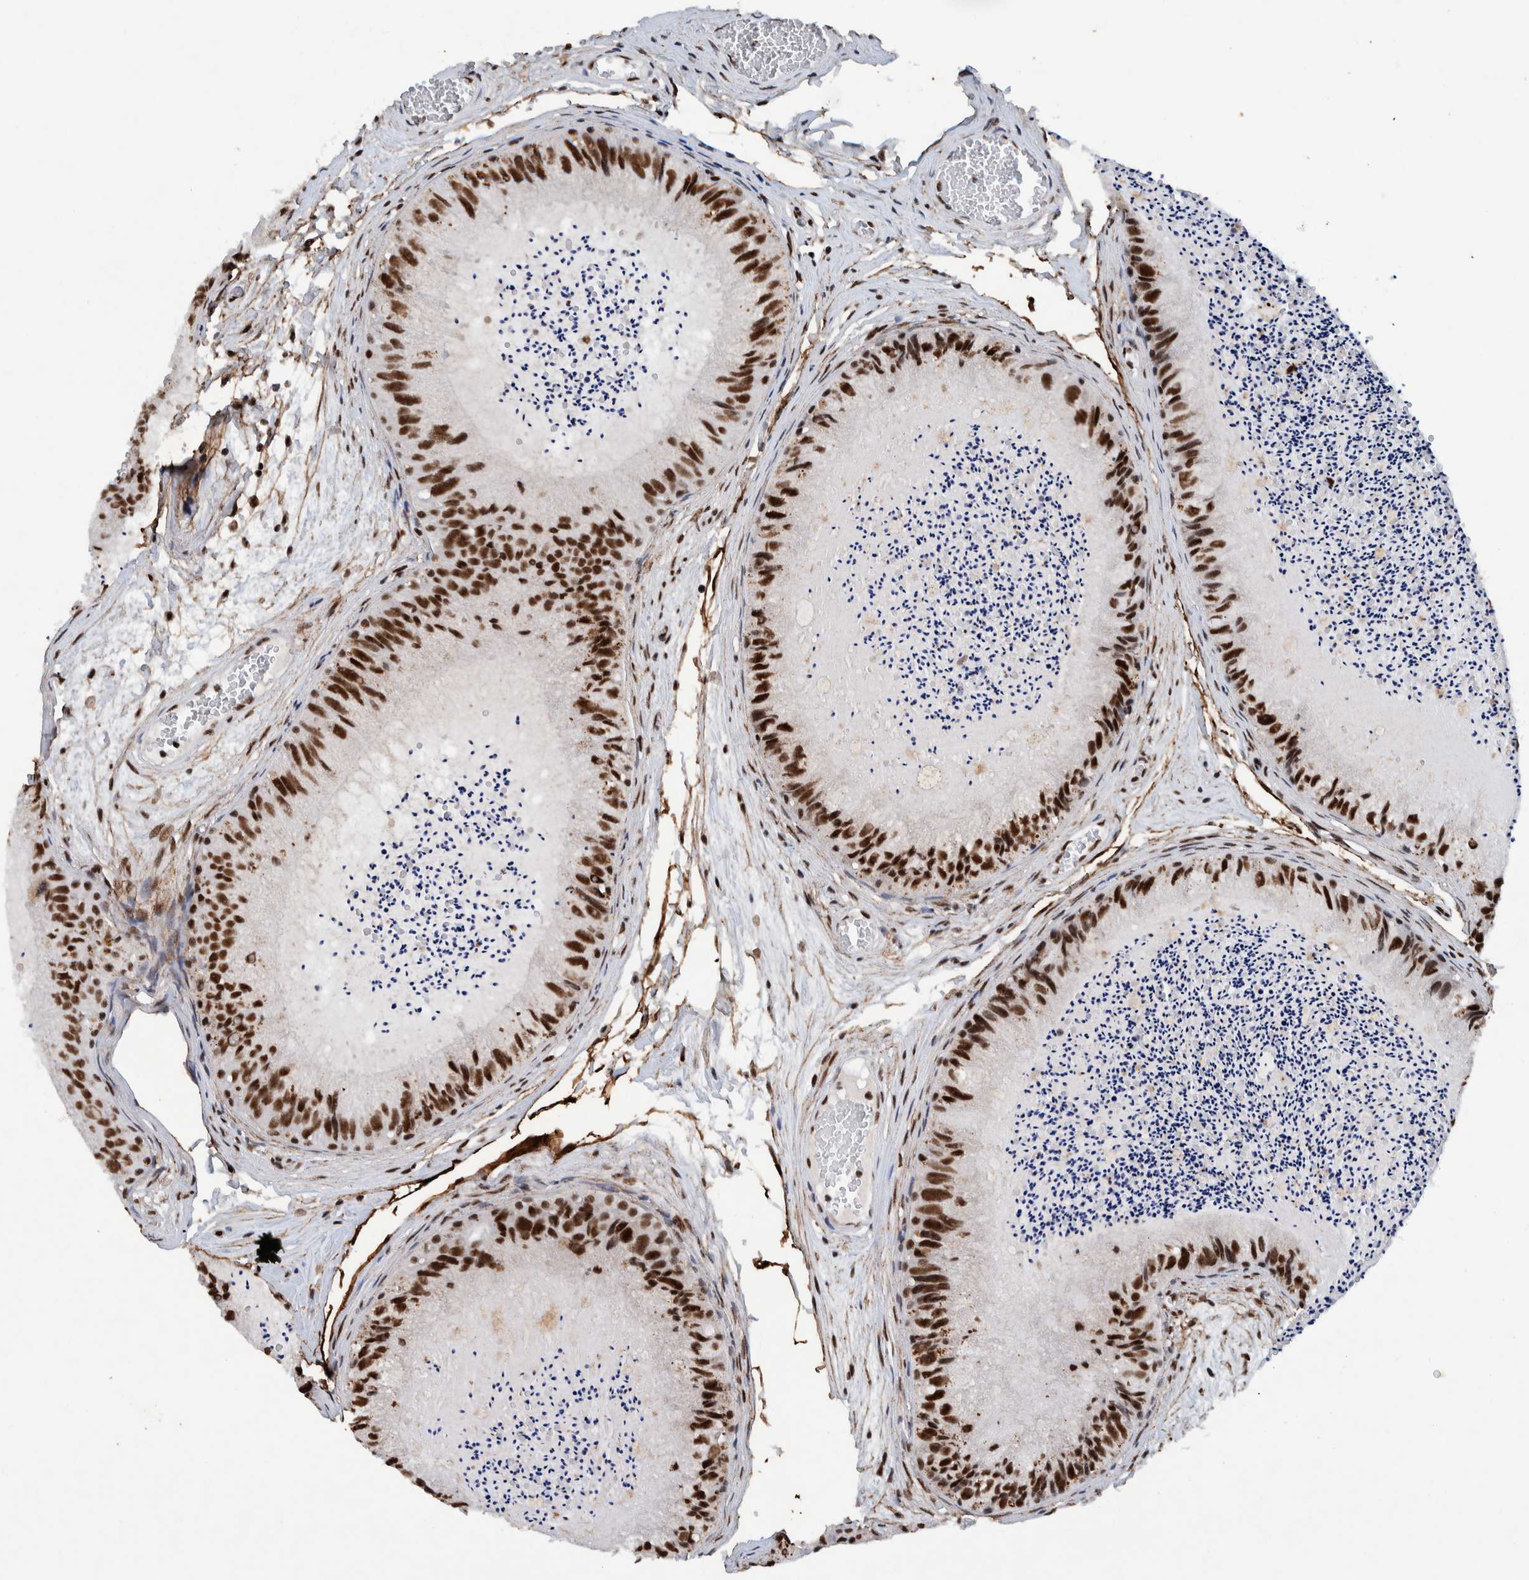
{"staining": {"intensity": "strong", "quantity": ">75%", "location": "nuclear"}, "tissue": "epididymis", "cell_type": "Glandular cells", "image_type": "normal", "snomed": [{"axis": "morphology", "description": "Normal tissue, NOS"}, {"axis": "topography", "description": "Epididymis"}], "caption": "Immunohistochemical staining of unremarkable epididymis reveals strong nuclear protein staining in approximately >75% of glandular cells. (brown staining indicates protein expression, while blue staining denotes nuclei).", "gene": "TAF10", "patient": {"sex": "male", "age": 31}}